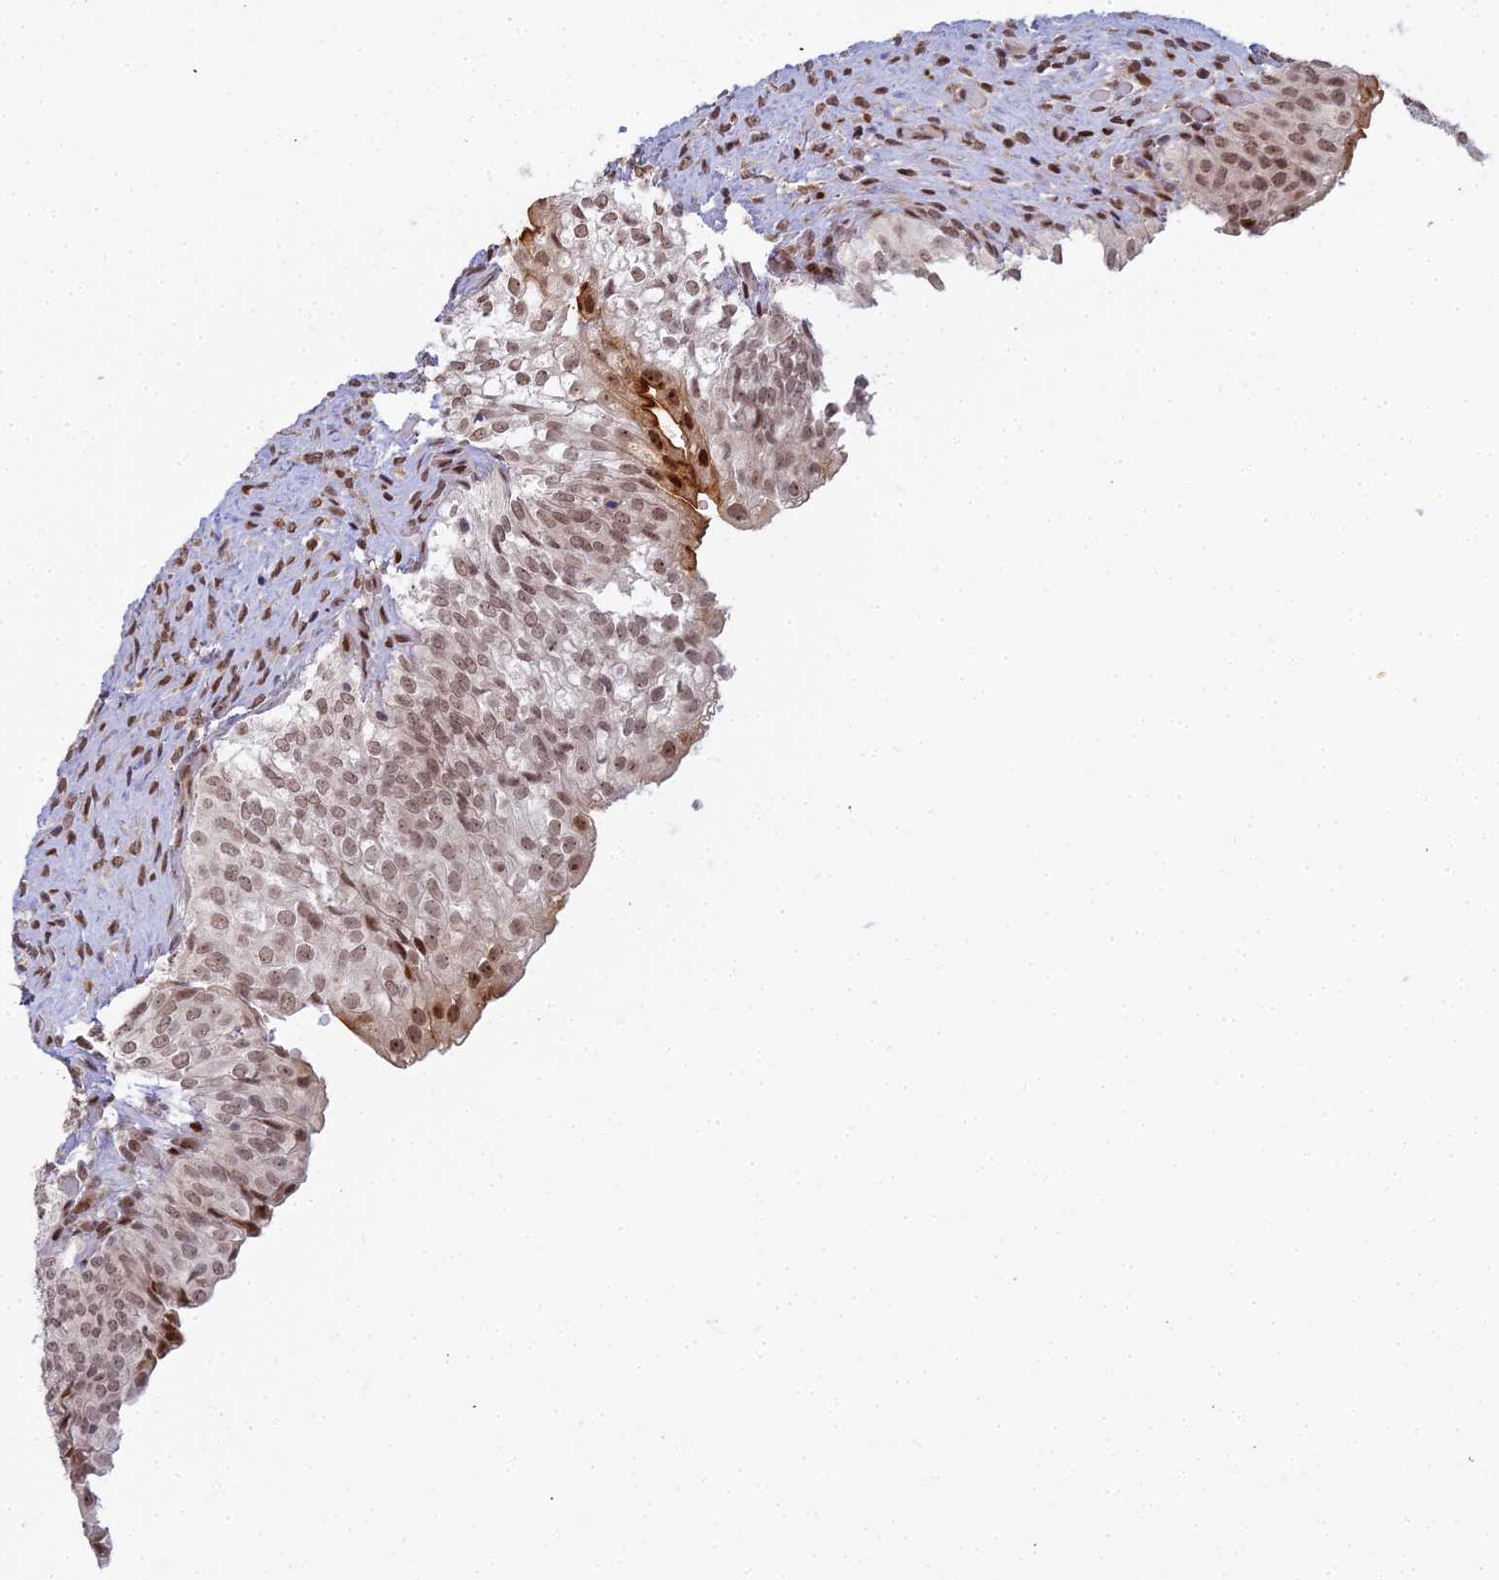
{"staining": {"intensity": "moderate", "quantity": ">75%", "location": "nuclear"}, "tissue": "urinary bladder", "cell_type": "Urothelial cells", "image_type": "normal", "snomed": [{"axis": "morphology", "description": "Normal tissue, NOS"}, {"axis": "topography", "description": "Urinary bladder"}], "caption": "The immunohistochemical stain labels moderate nuclear expression in urothelial cells of normal urinary bladder.", "gene": "ABCA2", "patient": {"sex": "male", "age": 55}}